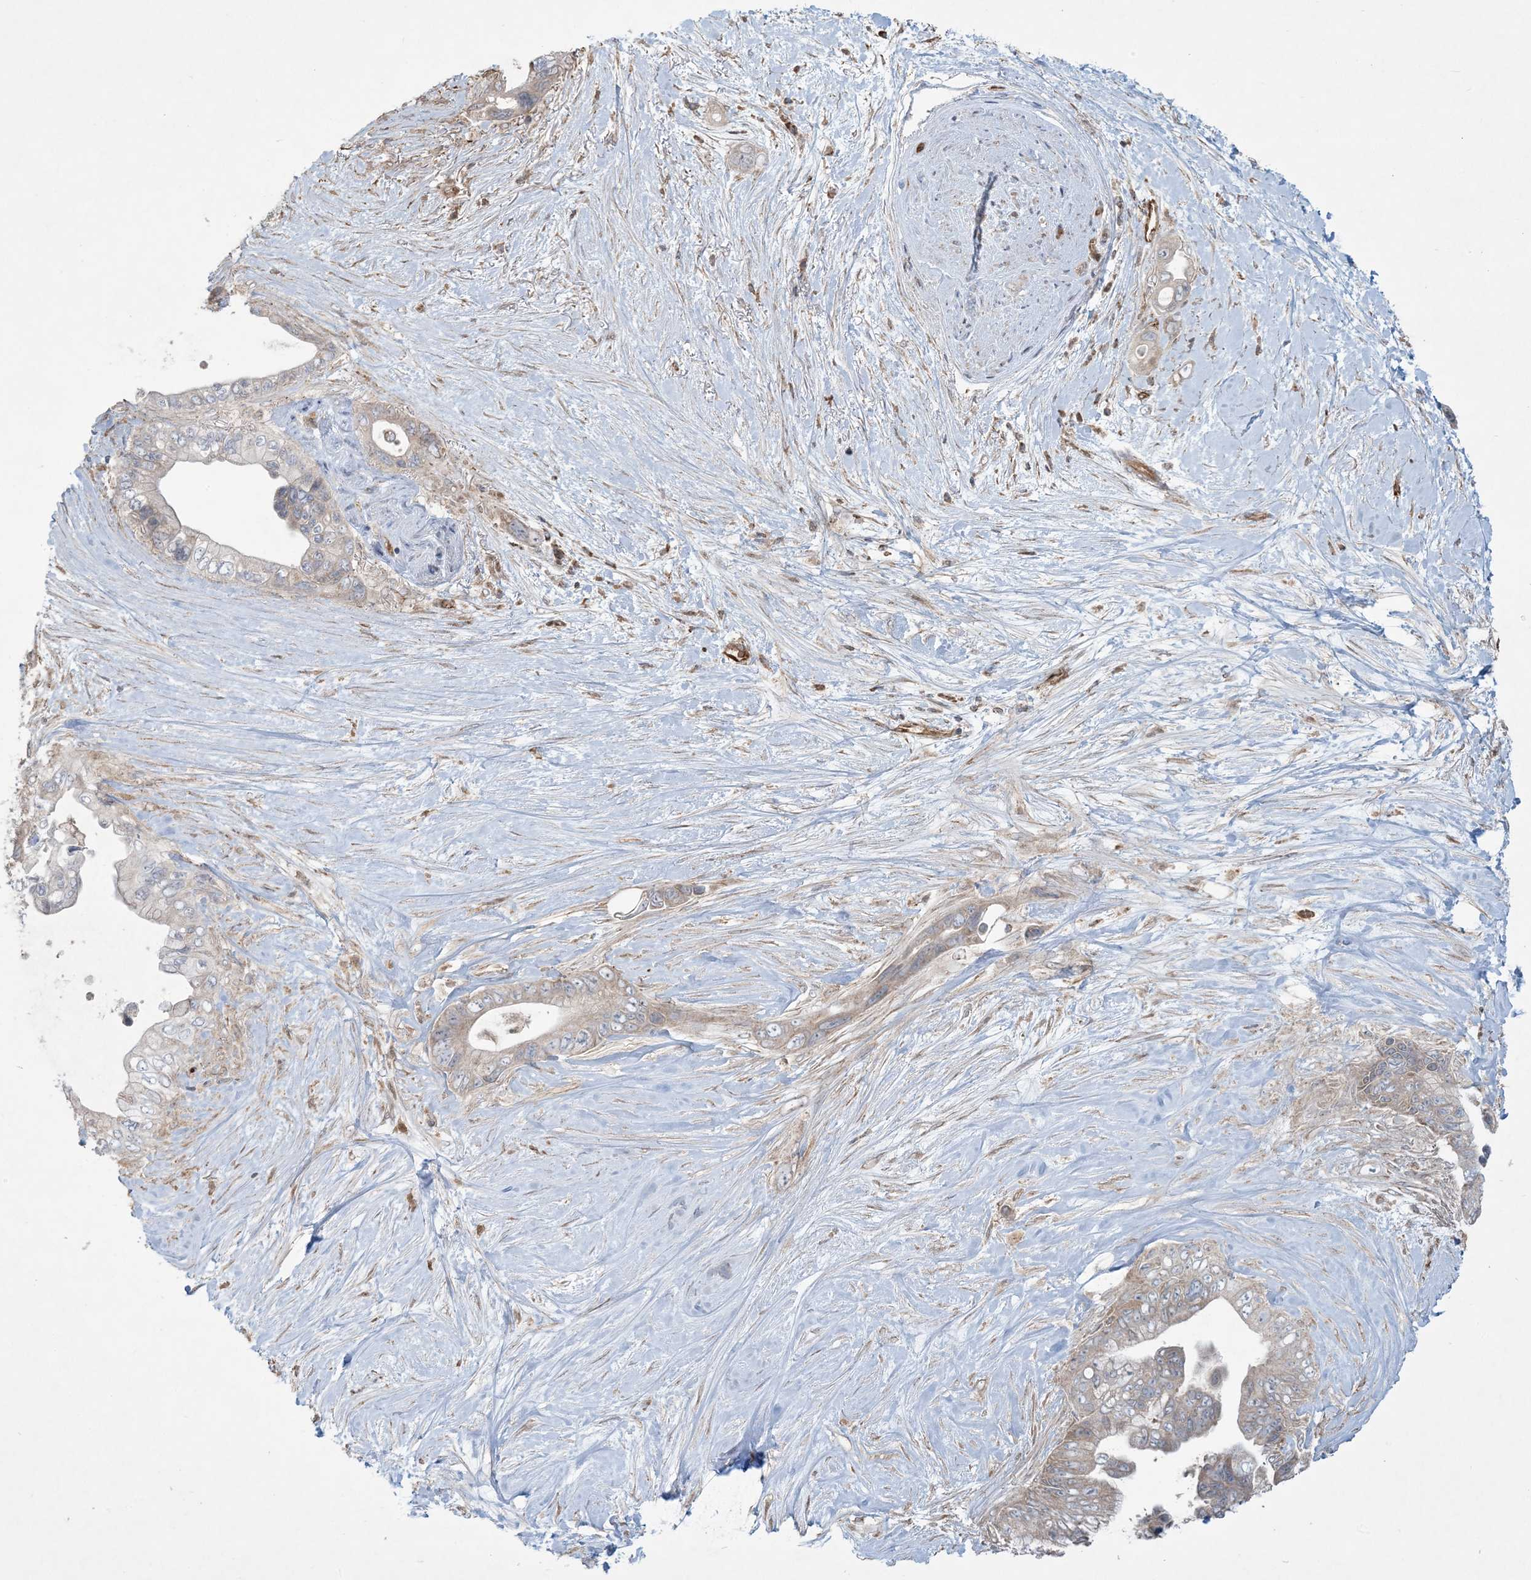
{"staining": {"intensity": "weak", "quantity": "<25%", "location": "cytoplasmic/membranous"}, "tissue": "pancreatic cancer", "cell_type": "Tumor cells", "image_type": "cancer", "snomed": [{"axis": "morphology", "description": "Adenocarcinoma, NOS"}, {"axis": "topography", "description": "Pancreas"}], "caption": "Tumor cells show no significant expression in pancreatic cancer.", "gene": "PPM1F", "patient": {"sex": "female", "age": 72}}